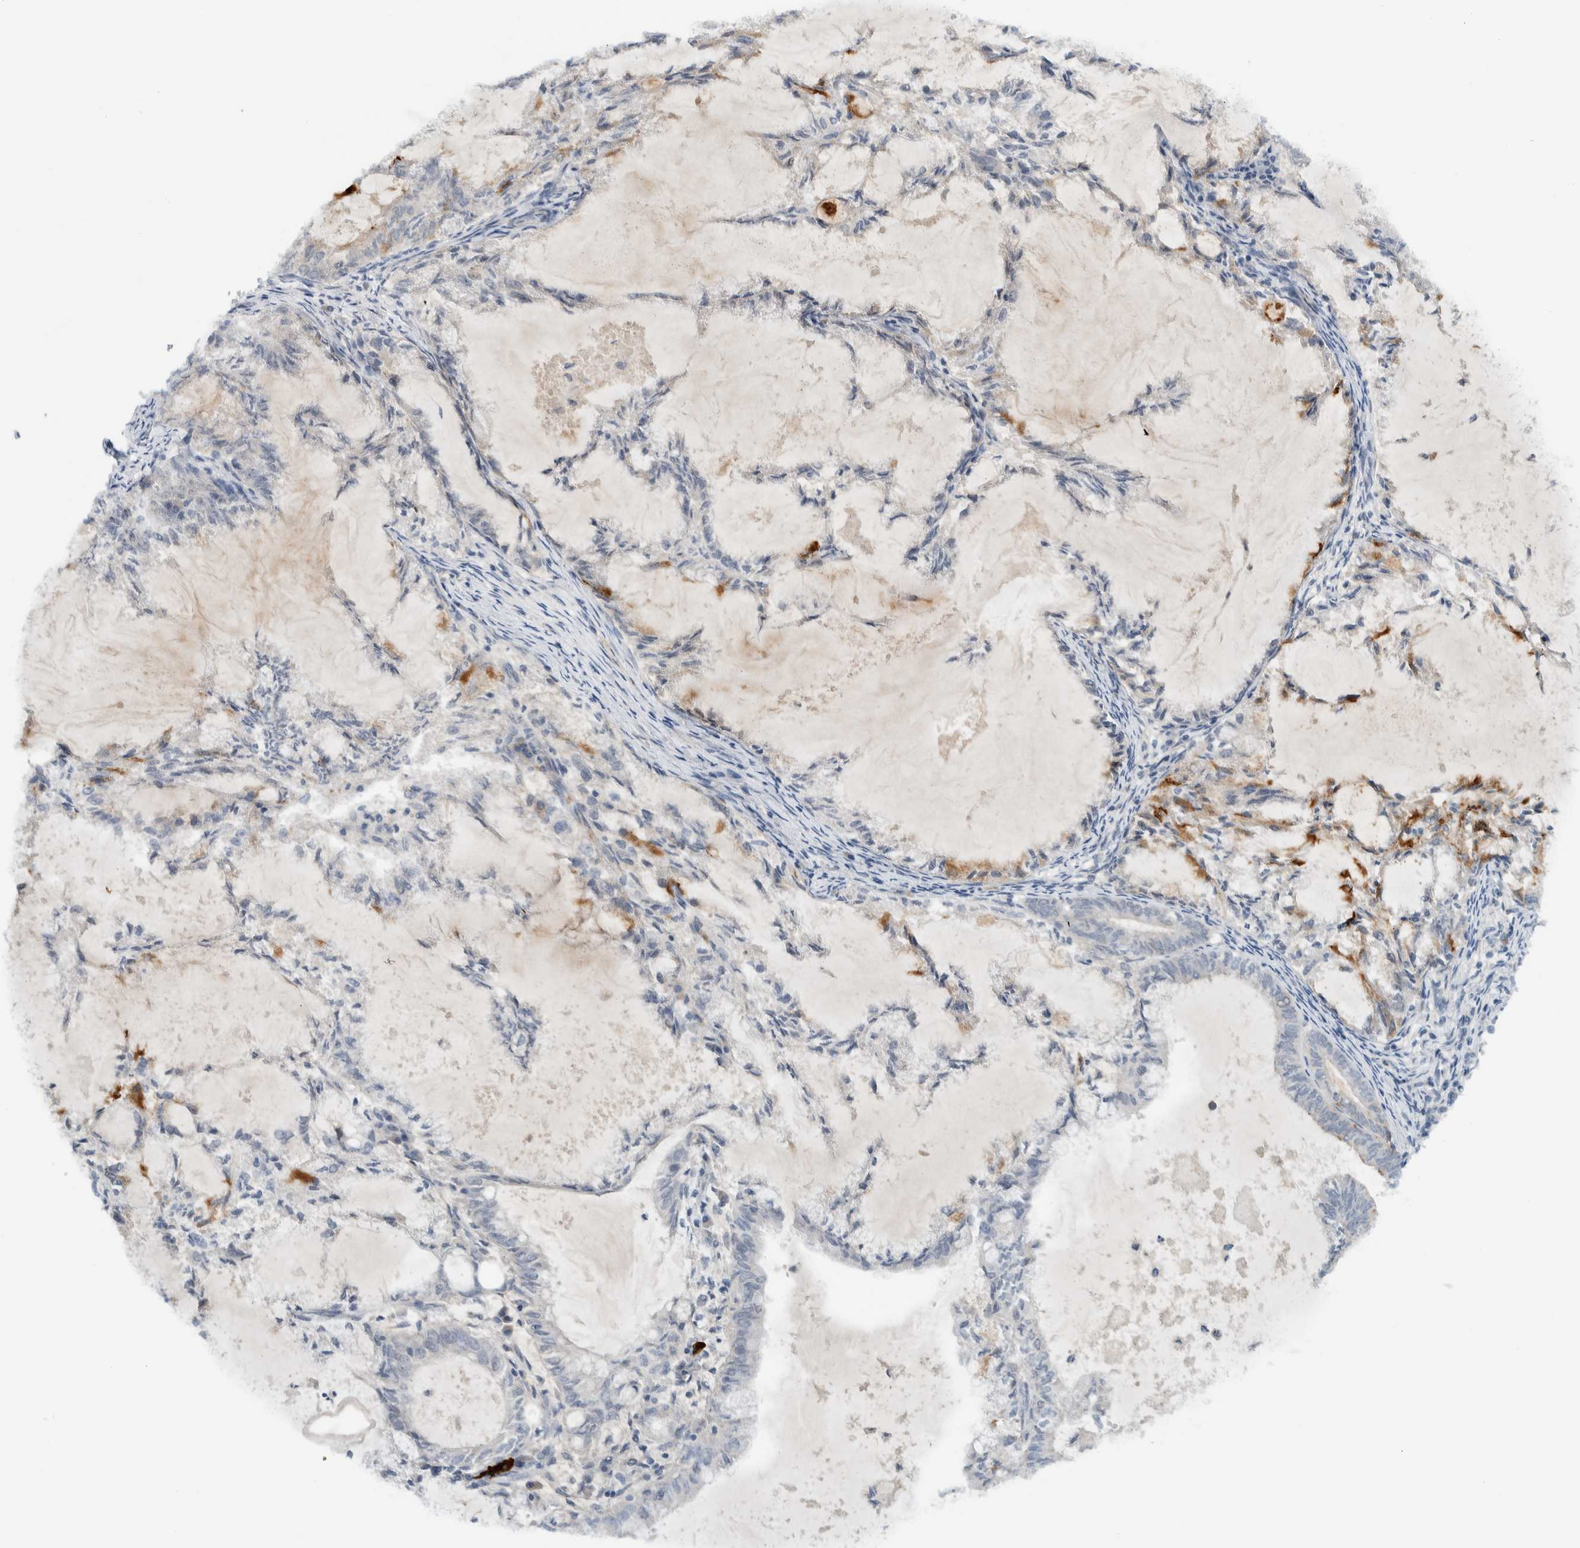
{"staining": {"intensity": "moderate", "quantity": "<25%", "location": "cytoplasmic/membranous"}, "tissue": "endometrial cancer", "cell_type": "Tumor cells", "image_type": "cancer", "snomed": [{"axis": "morphology", "description": "Adenocarcinoma, NOS"}, {"axis": "topography", "description": "Endometrium"}], "caption": "DAB (3,3'-diaminobenzidine) immunohistochemical staining of adenocarcinoma (endometrial) demonstrates moderate cytoplasmic/membranous protein positivity in about <25% of tumor cells.", "gene": "MPRIP", "patient": {"sex": "female", "age": 86}}